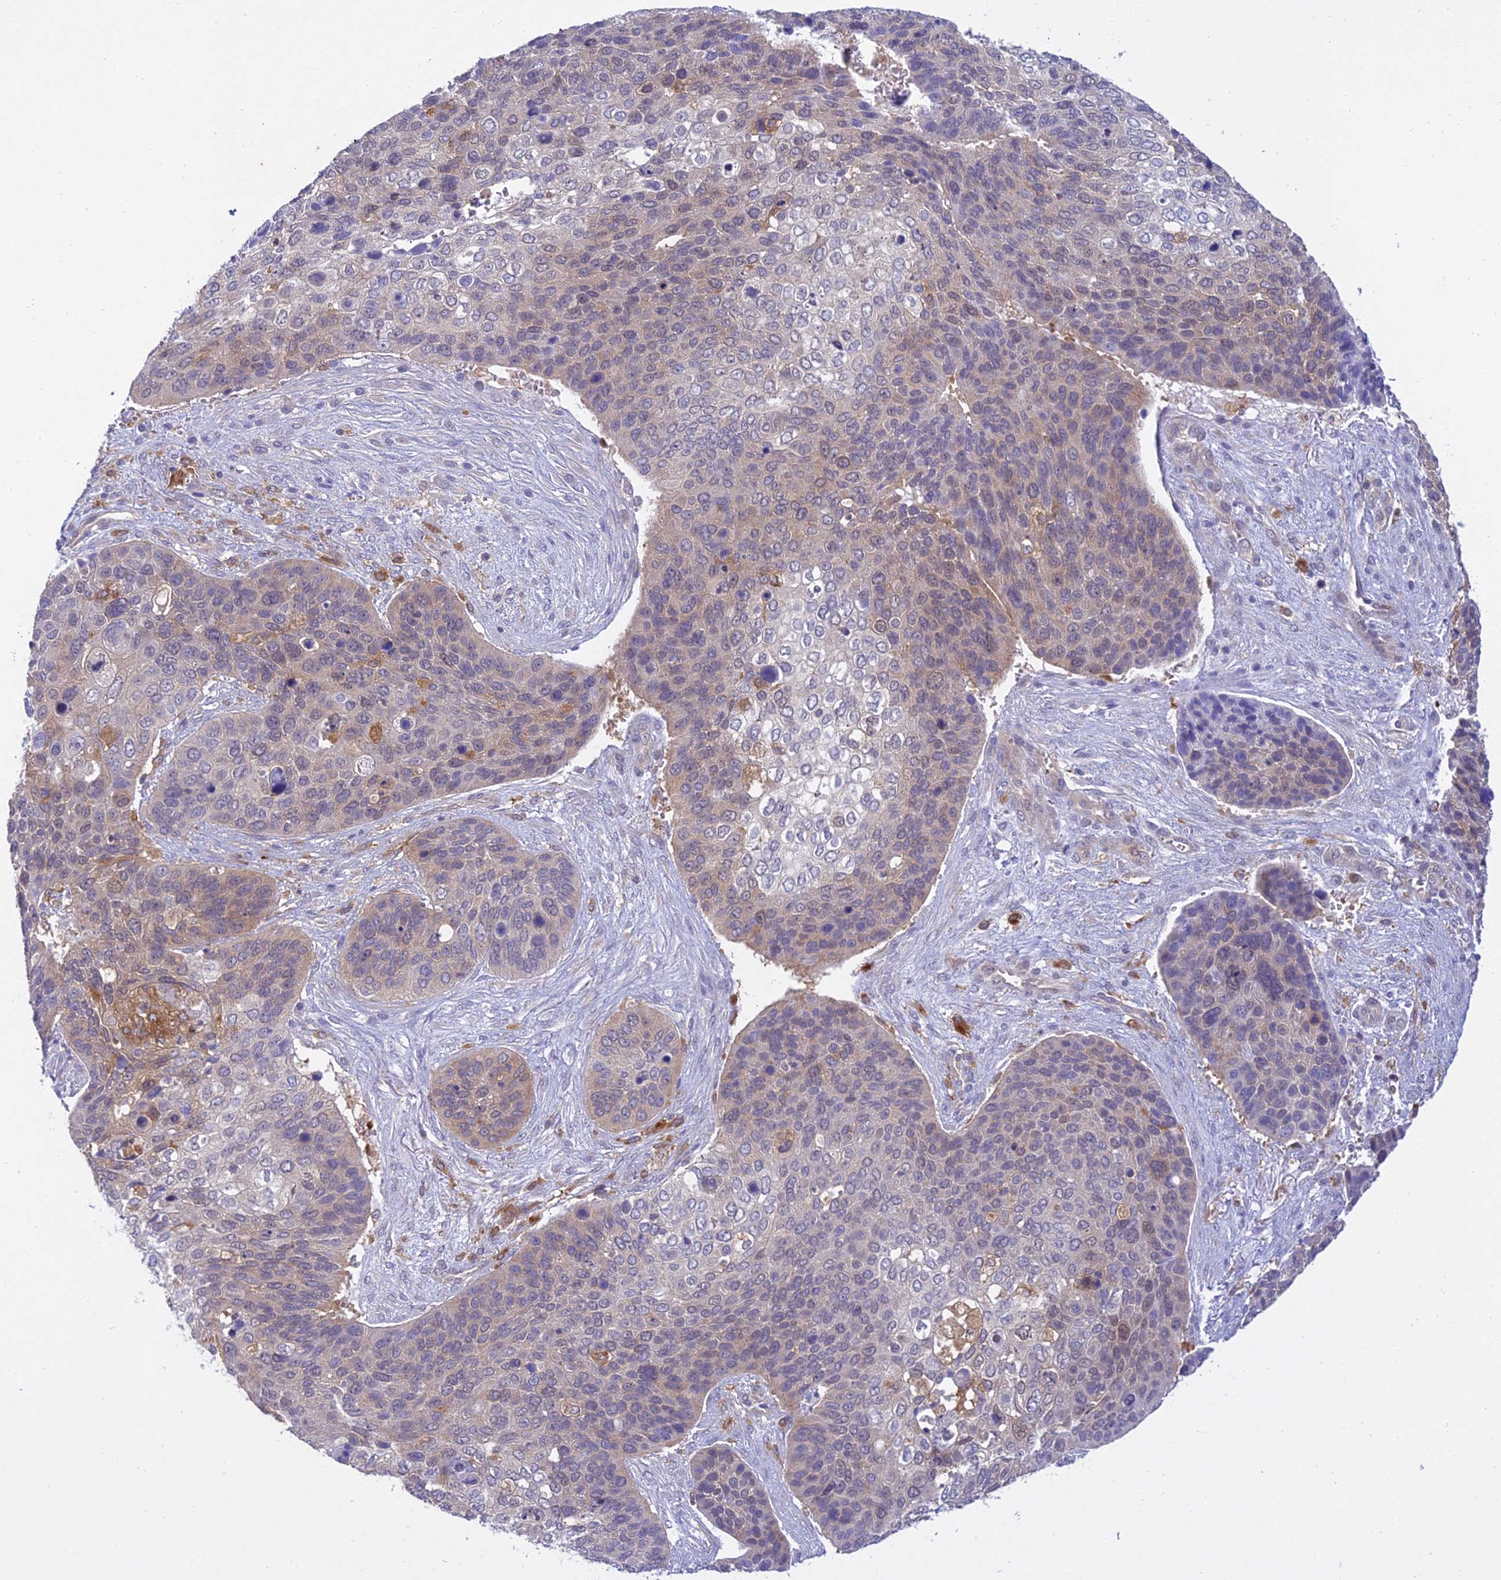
{"staining": {"intensity": "weak", "quantity": "<25%", "location": "cytoplasmic/membranous"}, "tissue": "skin cancer", "cell_type": "Tumor cells", "image_type": "cancer", "snomed": [{"axis": "morphology", "description": "Basal cell carcinoma"}, {"axis": "topography", "description": "Skin"}], "caption": "Immunohistochemistry of human skin cancer demonstrates no staining in tumor cells.", "gene": "UBE2G1", "patient": {"sex": "female", "age": 74}}